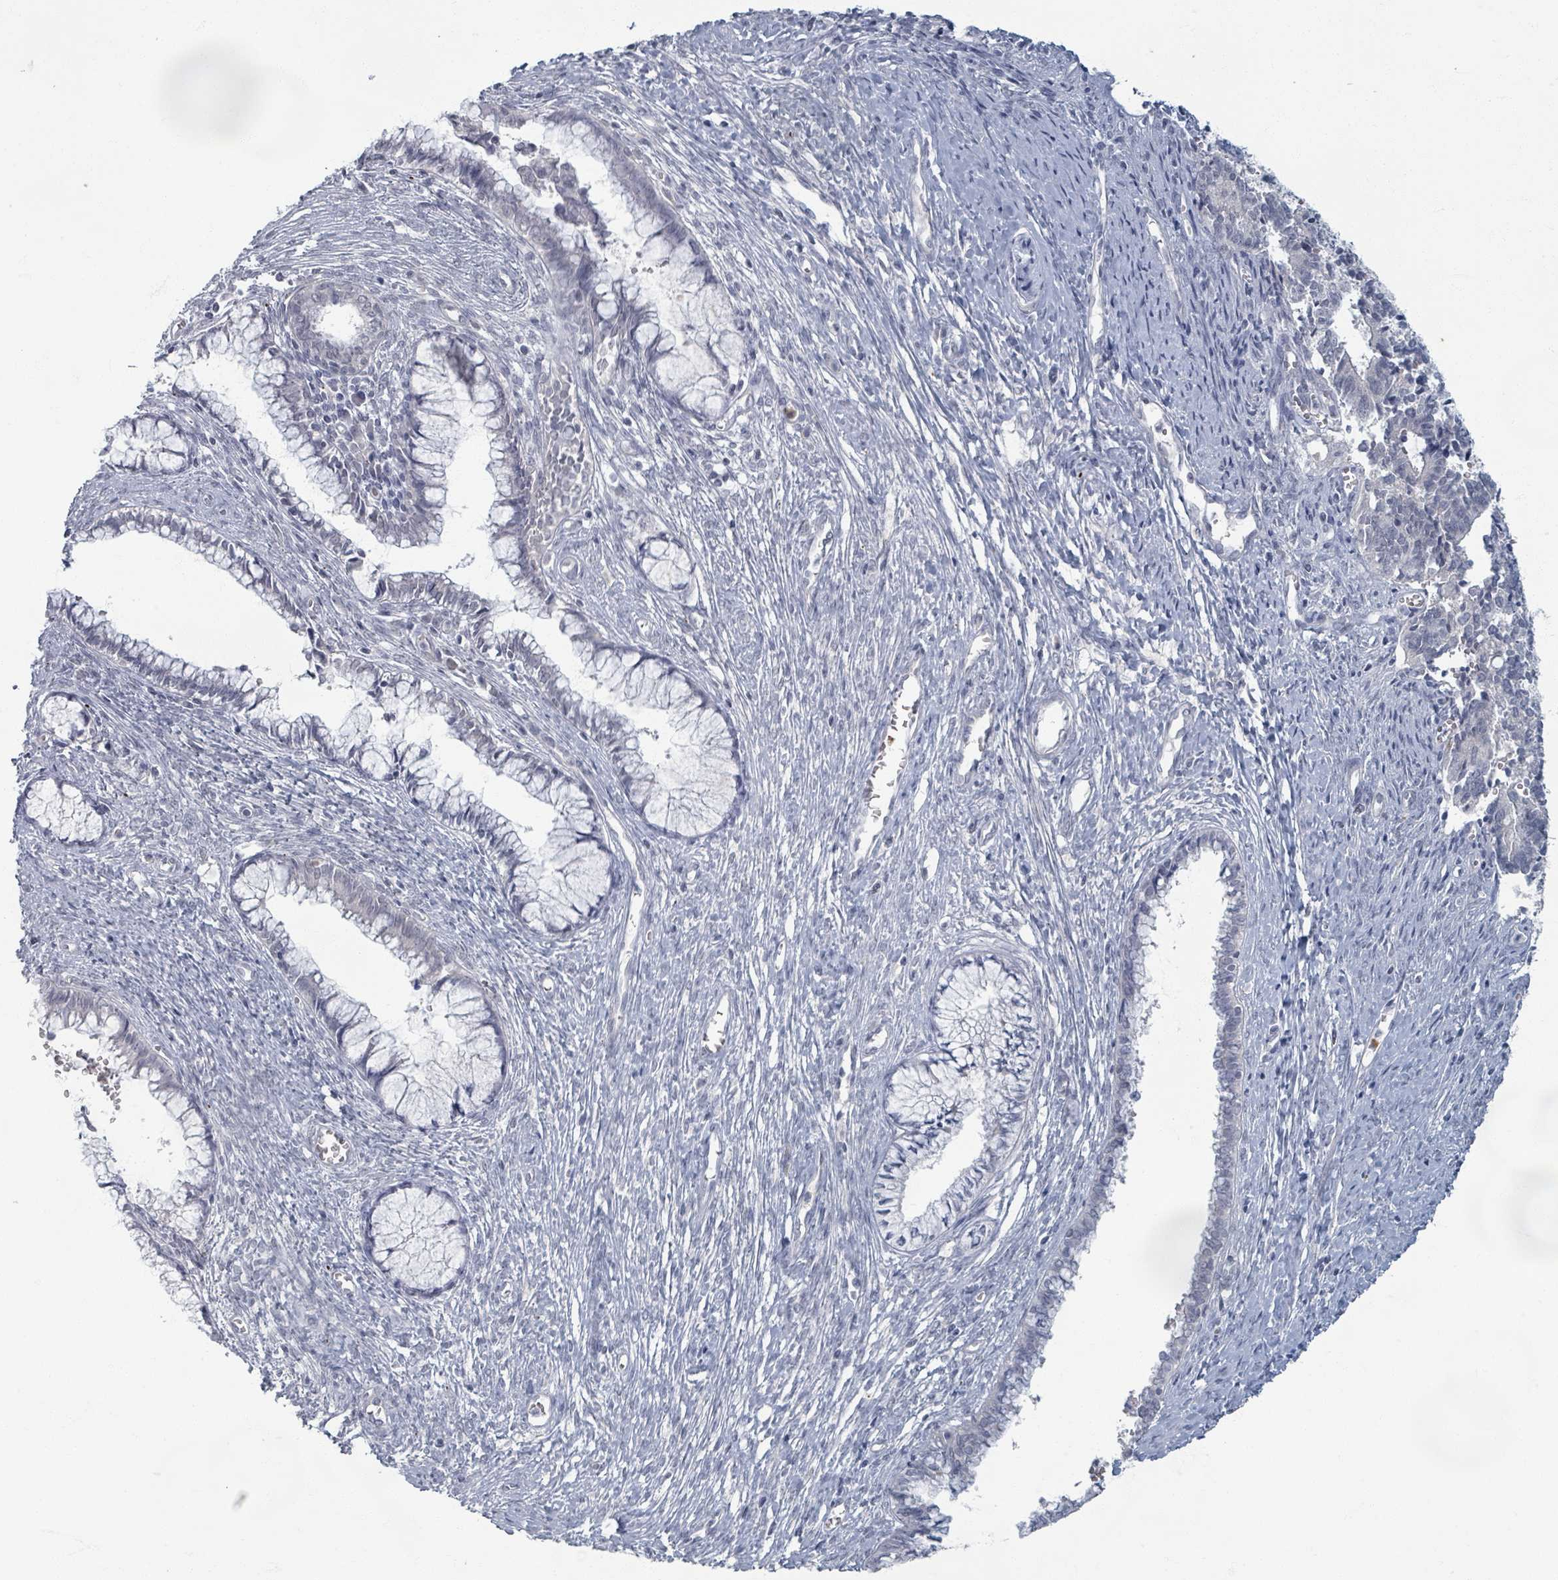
{"staining": {"intensity": "negative", "quantity": "none", "location": "none"}, "tissue": "cervical cancer", "cell_type": "Tumor cells", "image_type": "cancer", "snomed": [{"axis": "morphology", "description": "Adenocarcinoma, NOS"}, {"axis": "topography", "description": "Cervix"}], "caption": "Histopathology image shows no significant protein positivity in tumor cells of cervical cancer (adenocarcinoma).", "gene": "WNT11", "patient": {"sex": "female", "age": 44}}